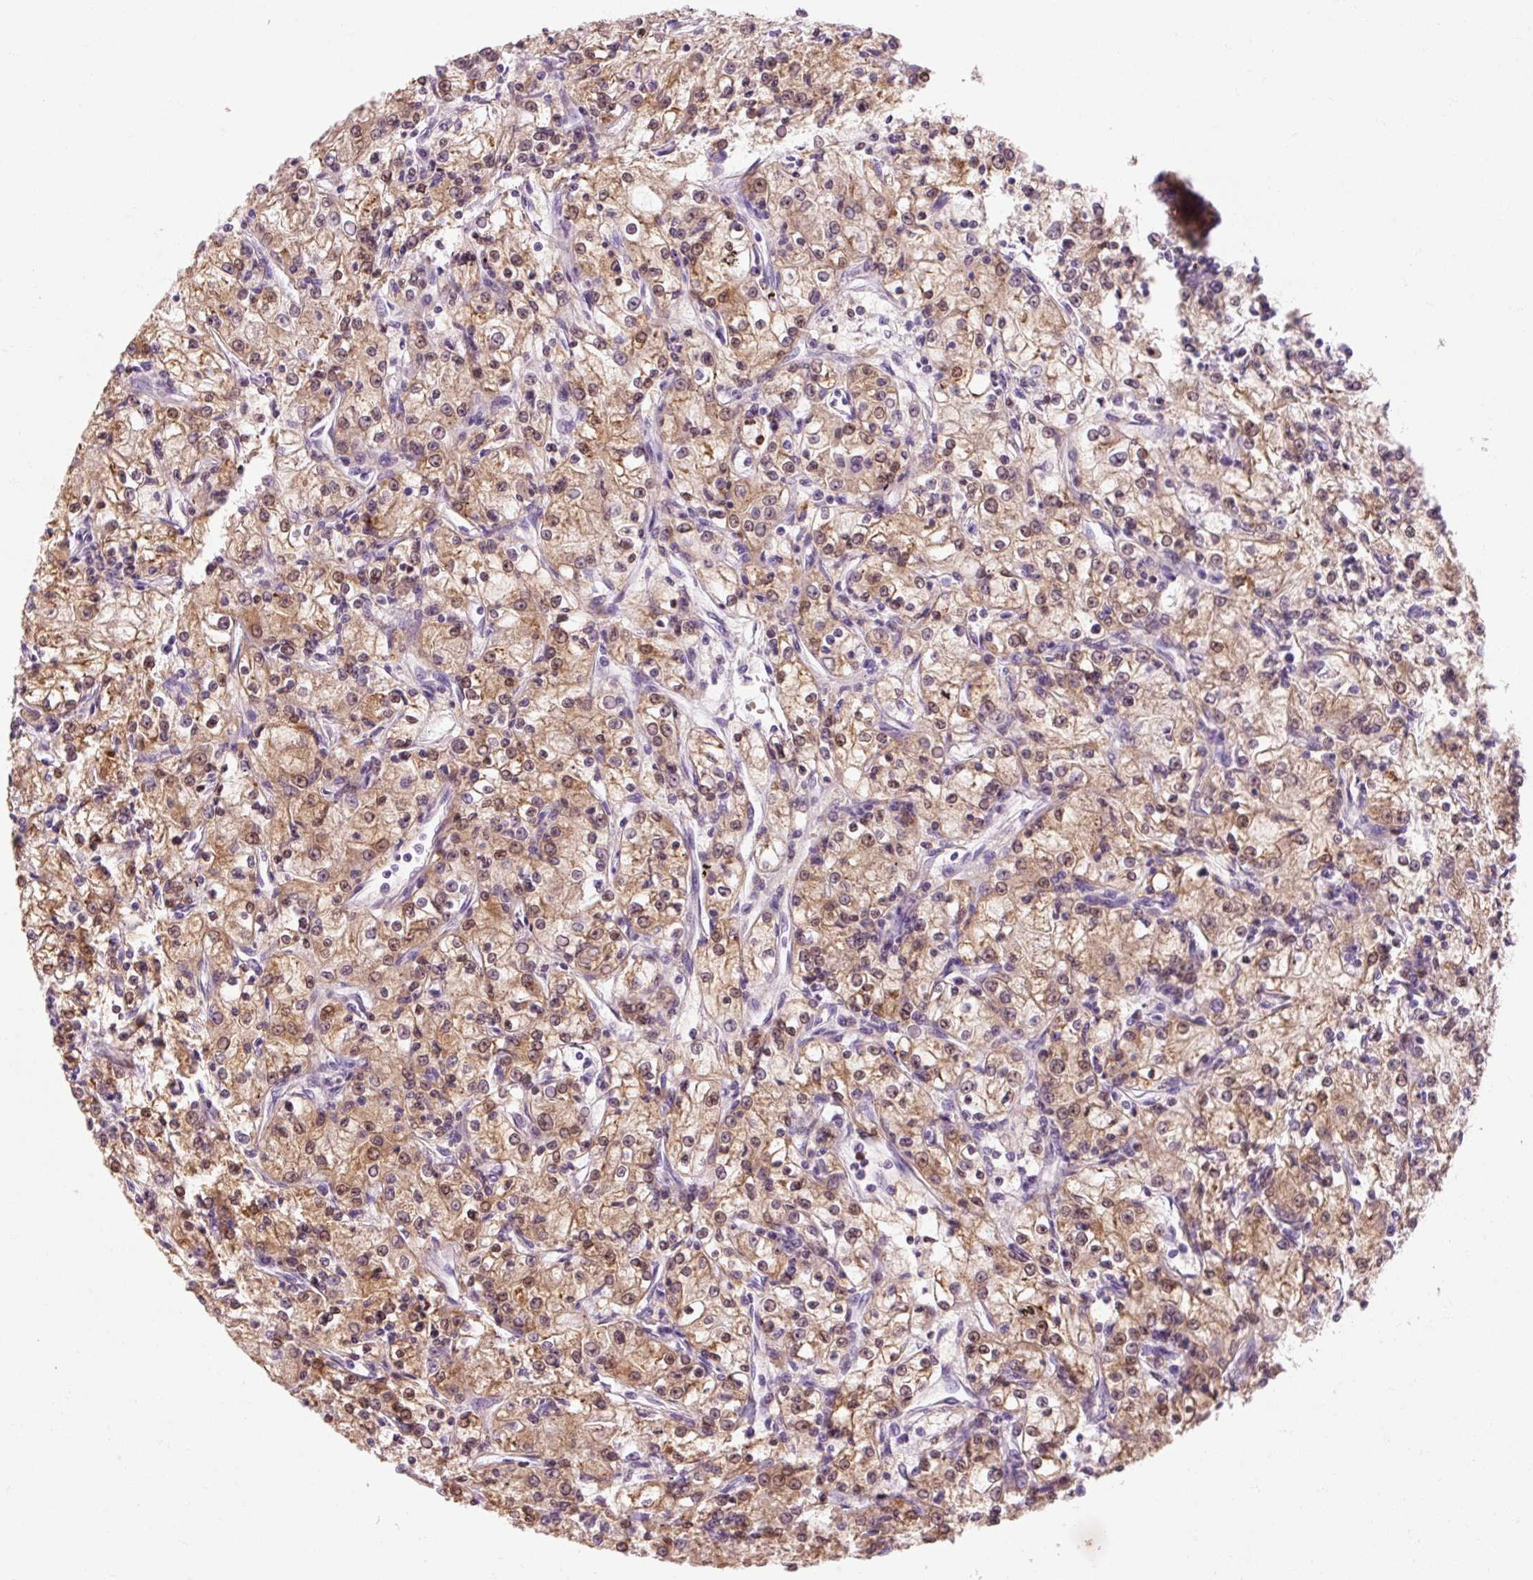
{"staining": {"intensity": "moderate", "quantity": ">75%", "location": "cytoplasmic/membranous,nuclear"}, "tissue": "renal cancer", "cell_type": "Tumor cells", "image_type": "cancer", "snomed": [{"axis": "morphology", "description": "Adenocarcinoma, NOS"}, {"axis": "topography", "description": "Kidney"}], "caption": "This histopathology image demonstrates immunohistochemistry staining of human renal adenocarcinoma, with medium moderate cytoplasmic/membranous and nuclear positivity in about >75% of tumor cells.", "gene": "OR8K1", "patient": {"sex": "female", "age": 59}}